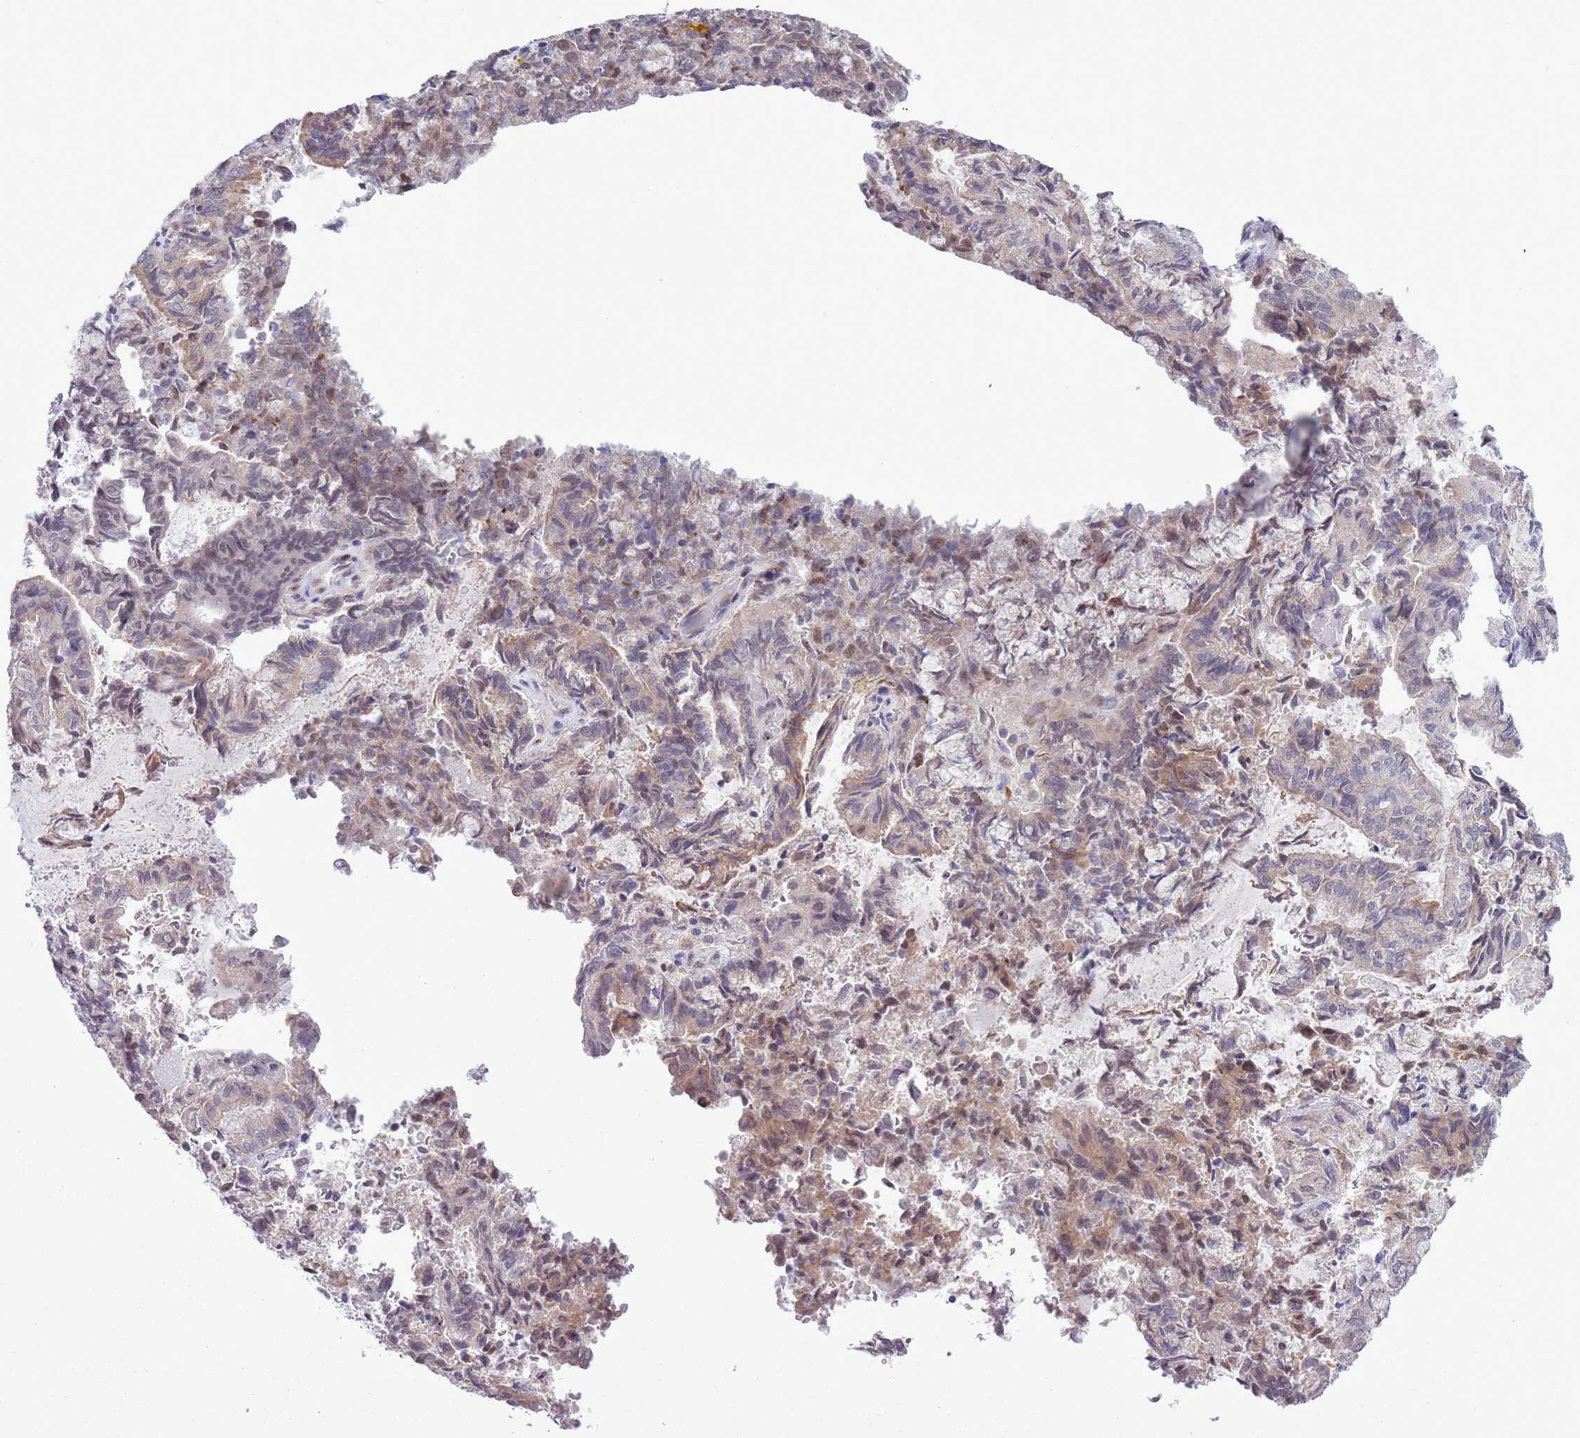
{"staining": {"intensity": "weak", "quantity": "25%-75%", "location": "cytoplasmic/membranous,nuclear"}, "tissue": "endometrial cancer", "cell_type": "Tumor cells", "image_type": "cancer", "snomed": [{"axis": "morphology", "description": "Adenocarcinoma, NOS"}, {"axis": "topography", "description": "Endometrium"}], "caption": "Protein staining by immunohistochemistry (IHC) exhibits weak cytoplasmic/membranous and nuclear positivity in approximately 25%-75% of tumor cells in endometrial cancer (adenocarcinoma).", "gene": "ZNF576", "patient": {"sex": "female", "age": 80}}